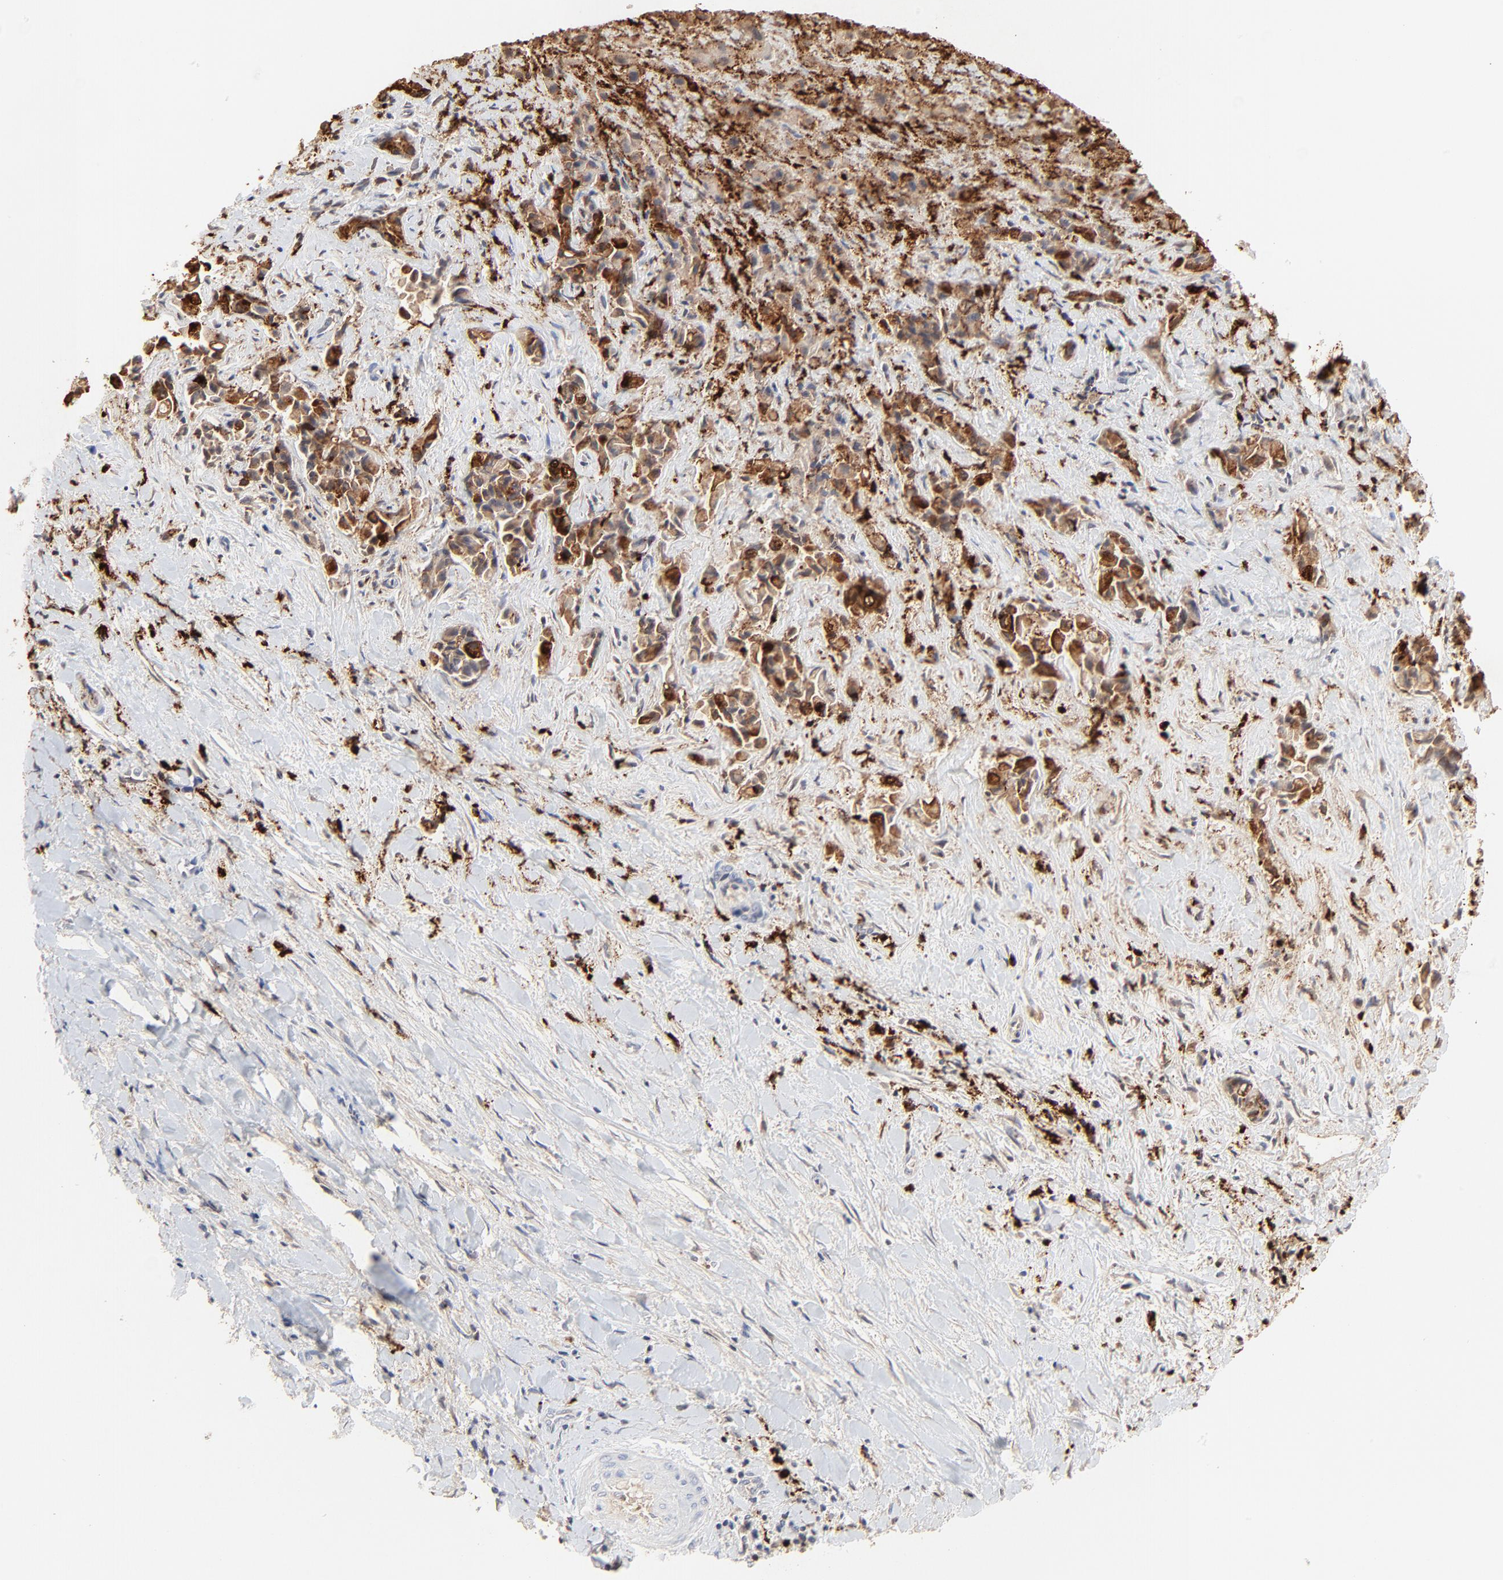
{"staining": {"intensity": "moderate", "quantity": "25%-75%", "location": "cytoplasmic/membranous"}, "tissue": "liver cancer", "cell_type": "Tumor cells", "image_type": "cancer", "snomed": [{"axis": "morphology", "description": "Cholangiocarcinoma"}, {"axis": "topography", "description": "Liver"}], "caption": "Protein staining reveals moderate cytoplasmic/membranous positivity in about 25%-75% of tumor cells in cholangiocarcinoma (liver).", "gene": "LCN2", "patient": {"sex": "male", "age": 57}}